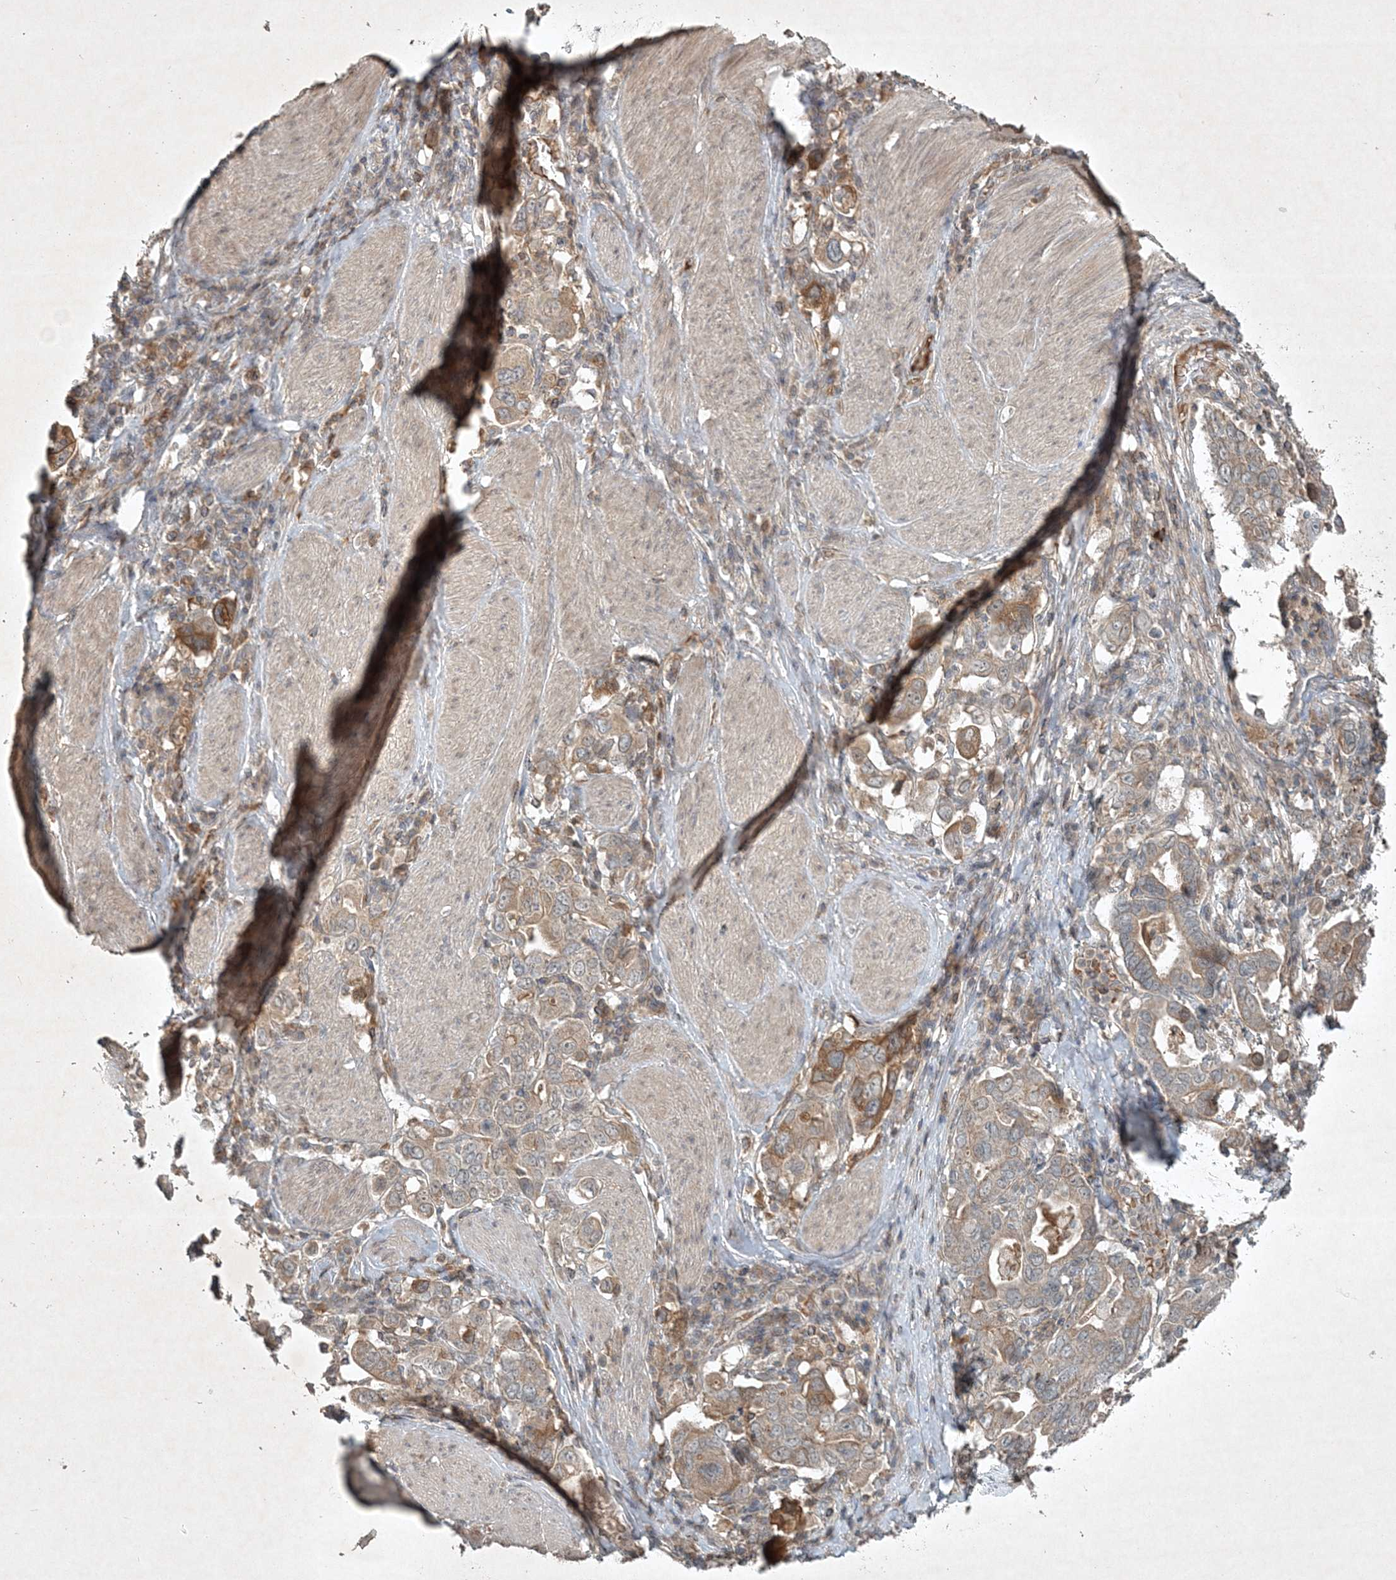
{"staining": {"intensity": "moderate", "quantity": "<25%", "location": "cytoplasmic/membranous"}, "tissue": "stomach cancer", "cell_type": "Tumor cells", "image_type": "cancer", "snomed": [{"axis": "morphology", "description": "Adenocarcinoma, NOS"}, {"axis": "topography", "description": "Stomach, upper"}], "caption": "Stomach adenocarcinoma stained with IHC exhibits moderate cytoplasmic/membranous expression in about <25% of tumor cells.", "gene": "TNFAIP6", "patient": {"sex": "male", "age": 62}}